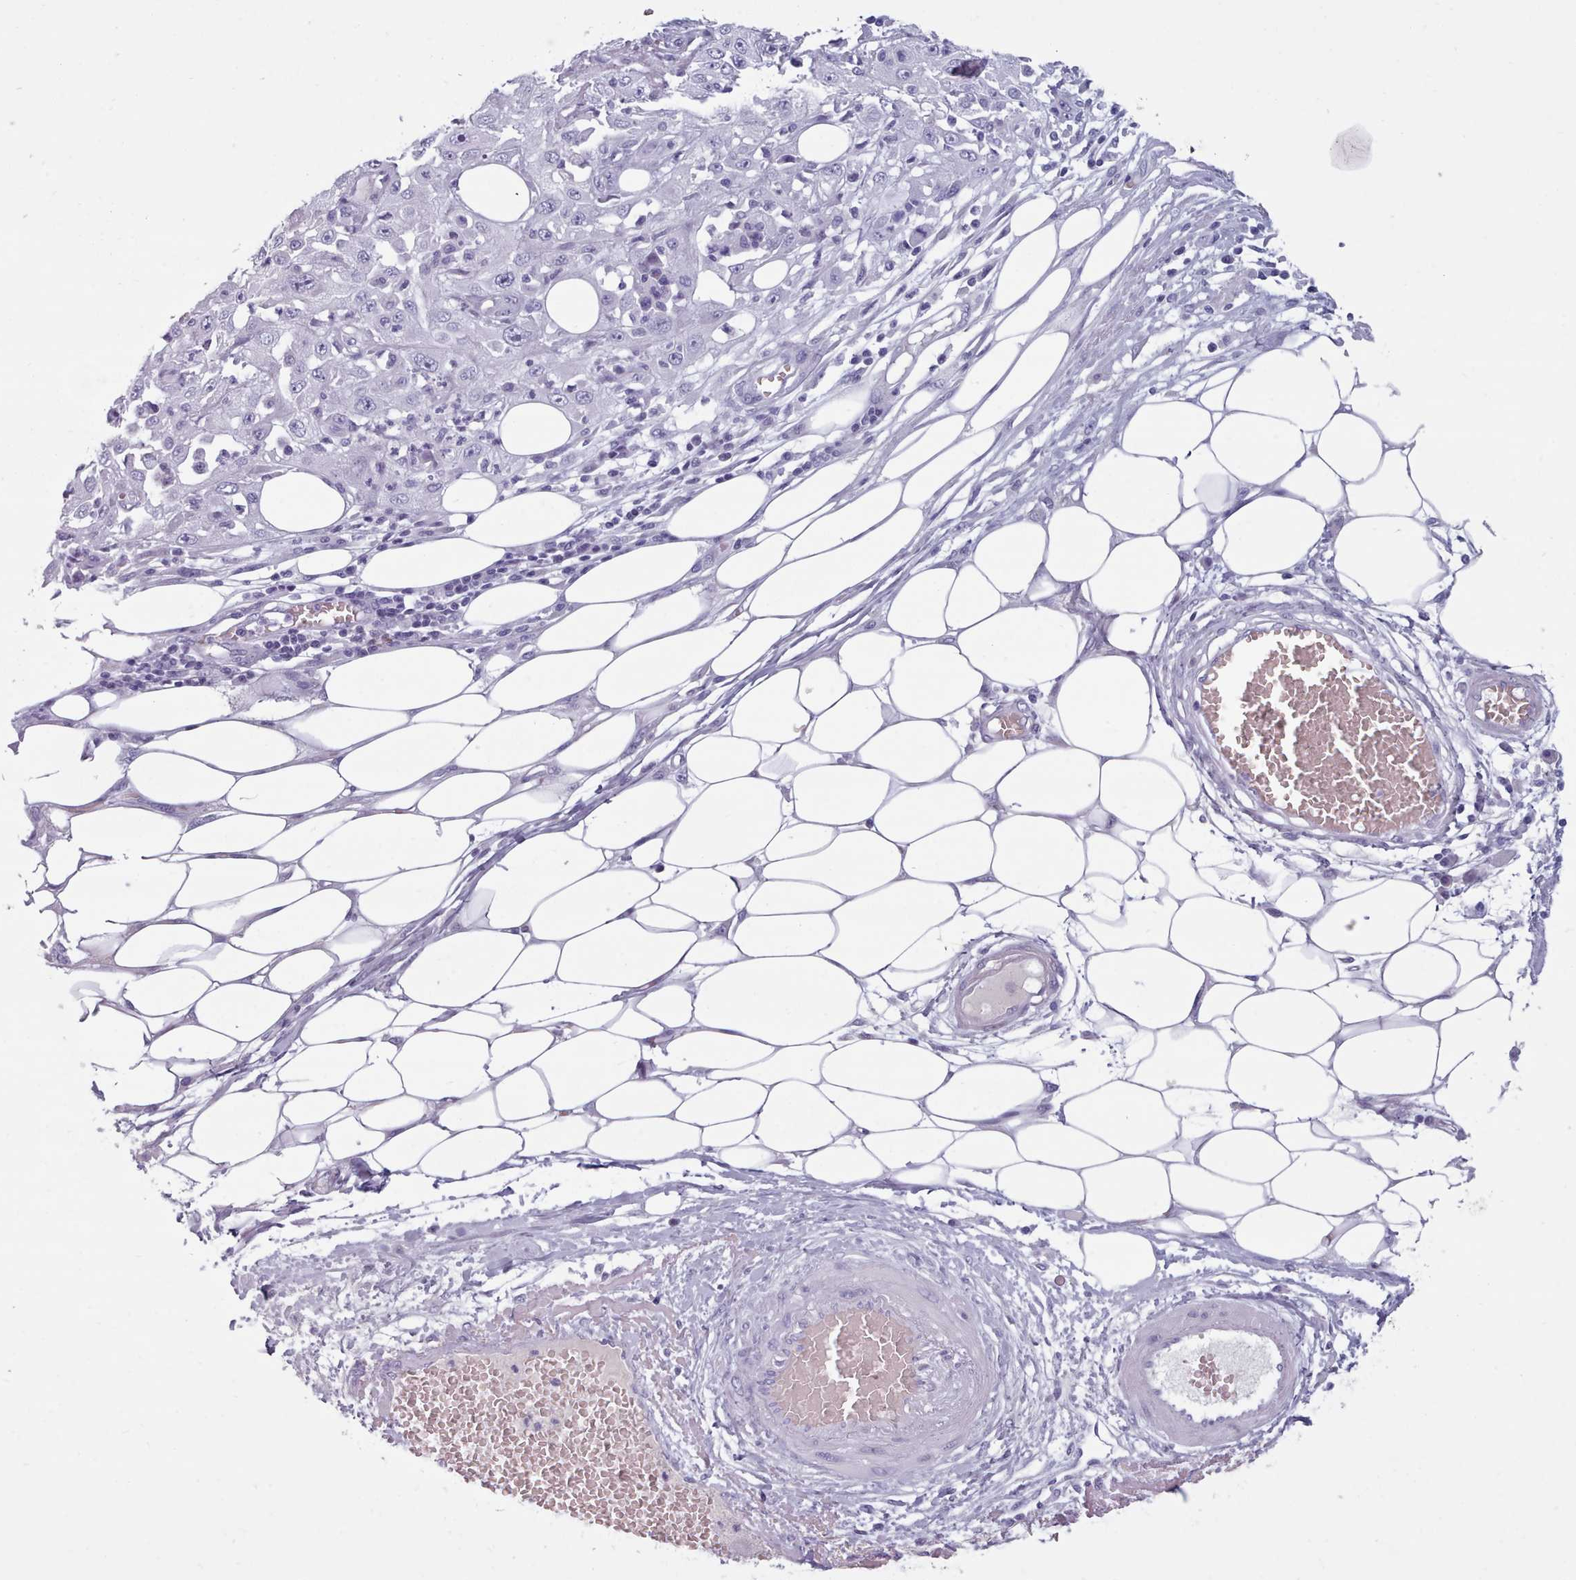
{"staining": {"intensity": "negative", "quantity": "none", "location": "none"}, "tissue": "skin cancer", "cell_type": "Tumor cells", "image_type": "cancer", "snomed": [{"axis": "morphology", "description": "Squamous cell carcinoma, NOS"}, {"axis": "morphology", "description": "Squamous cell carcinoma, metastatic, NOS"}, {"axis": "topography", "description": "Skin"}, {"axis": "topography", "description": "Lymph node"}], "caption": "There is no significant staining in tumor cells of skin squamous cell carcinoma.", "gene": "ZNF43", "patient": {"sex": "male", "age": 75}}